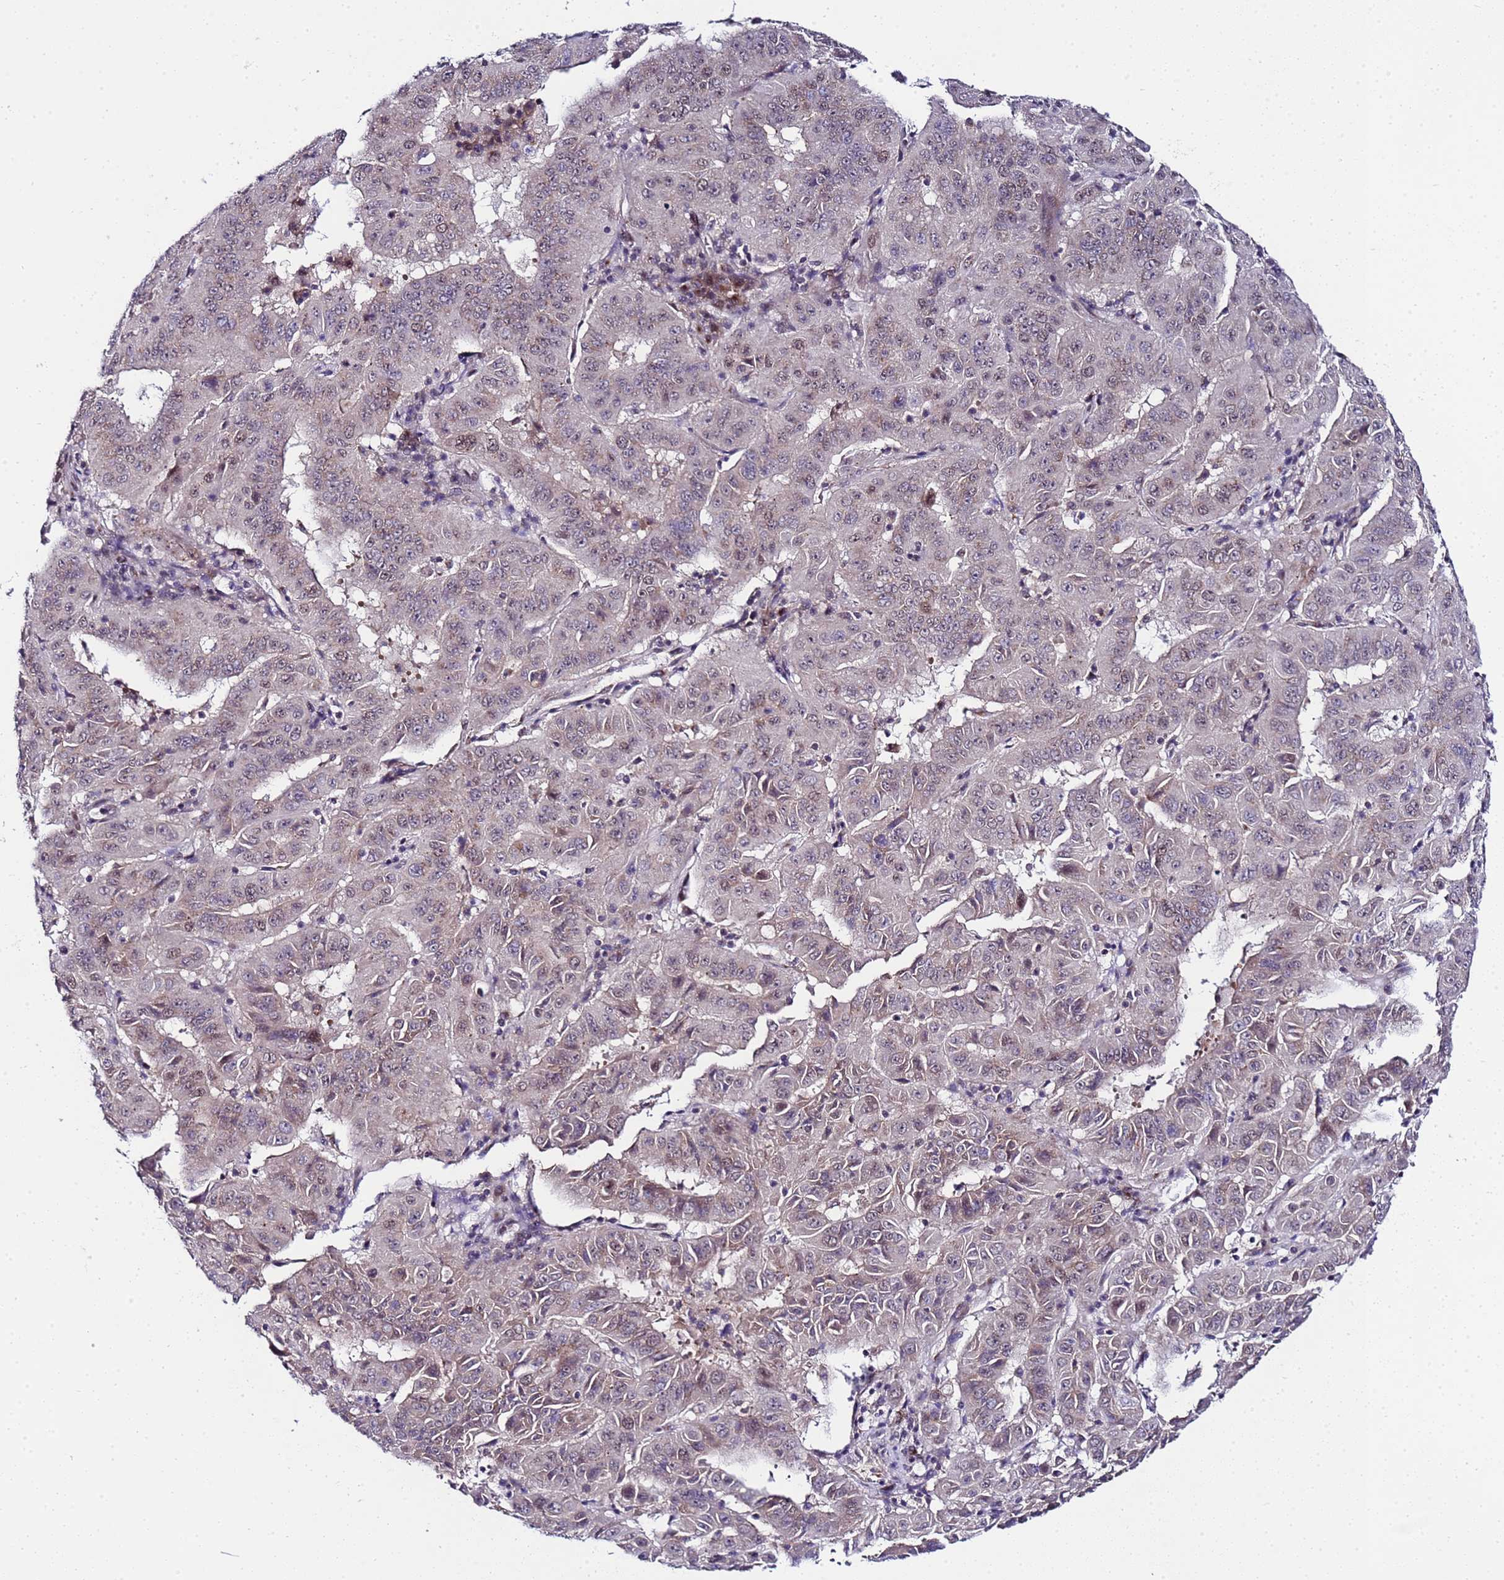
{"staining": {"intensity": "weak", "quantity": "25%-75%", "location": "cytoplasmic/membranous,nuclear"}, "tissue": "pancreatic cancer", "cell_type": "Tumor cells", "image_type": "cancer", "snomed": [{"axis": "morphology", "description": "Adenocarcinoma, NOS"}, {"axis": "topography", "description": "Pancreas"}], "caption": "Immunohistochemical staining of human adenocarcinoma (pancreatic) reveals low levels of weak cytoplasmic/membranous and nuclear staining in approximately 25%-75% of tumor cells.", "gene": "C19orf47", "patient": {"sex": "male", "age": 63}}